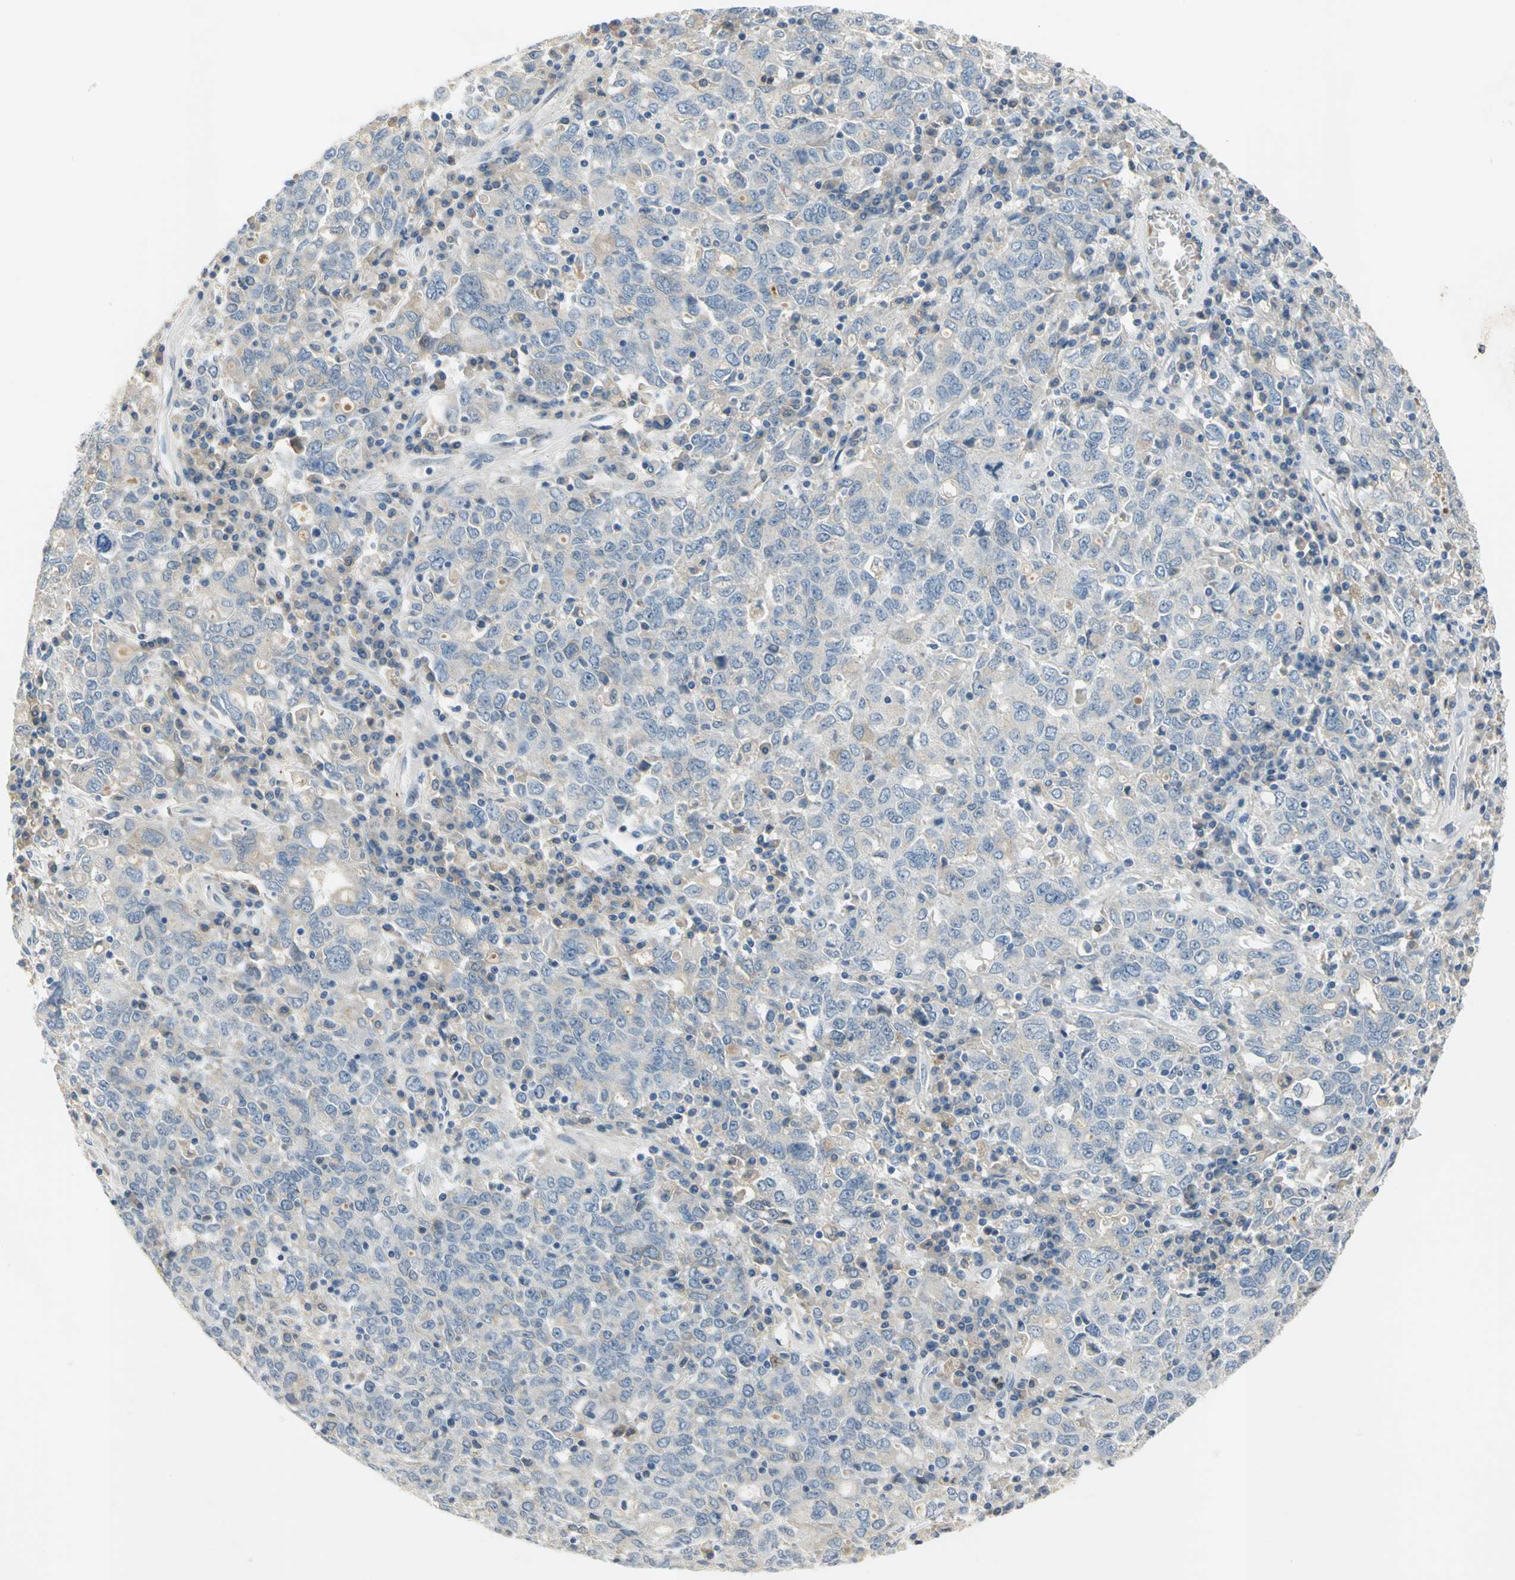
{"staining": {"intensity": "weak", "quantity": "25%-75%", "location": "cytoplasmic/membranous"}, "tissue": "ovarian cancer", "cell_type": "Tumor cells", "image_type": "cancer", "snomed": [{"axis": "morphology", "description": "Carcinoma, endometroid"}, {"axis": "topography", "description": "Ovary"}], "caption": "Immunohistochemical staining of human ovarian cancer shows low levels of weak cytoplasmic/membranous staining in about 25%-75% of tumor cells.", "gene": "ZIC1", "patient": {"sex": "female", "age": 62}}